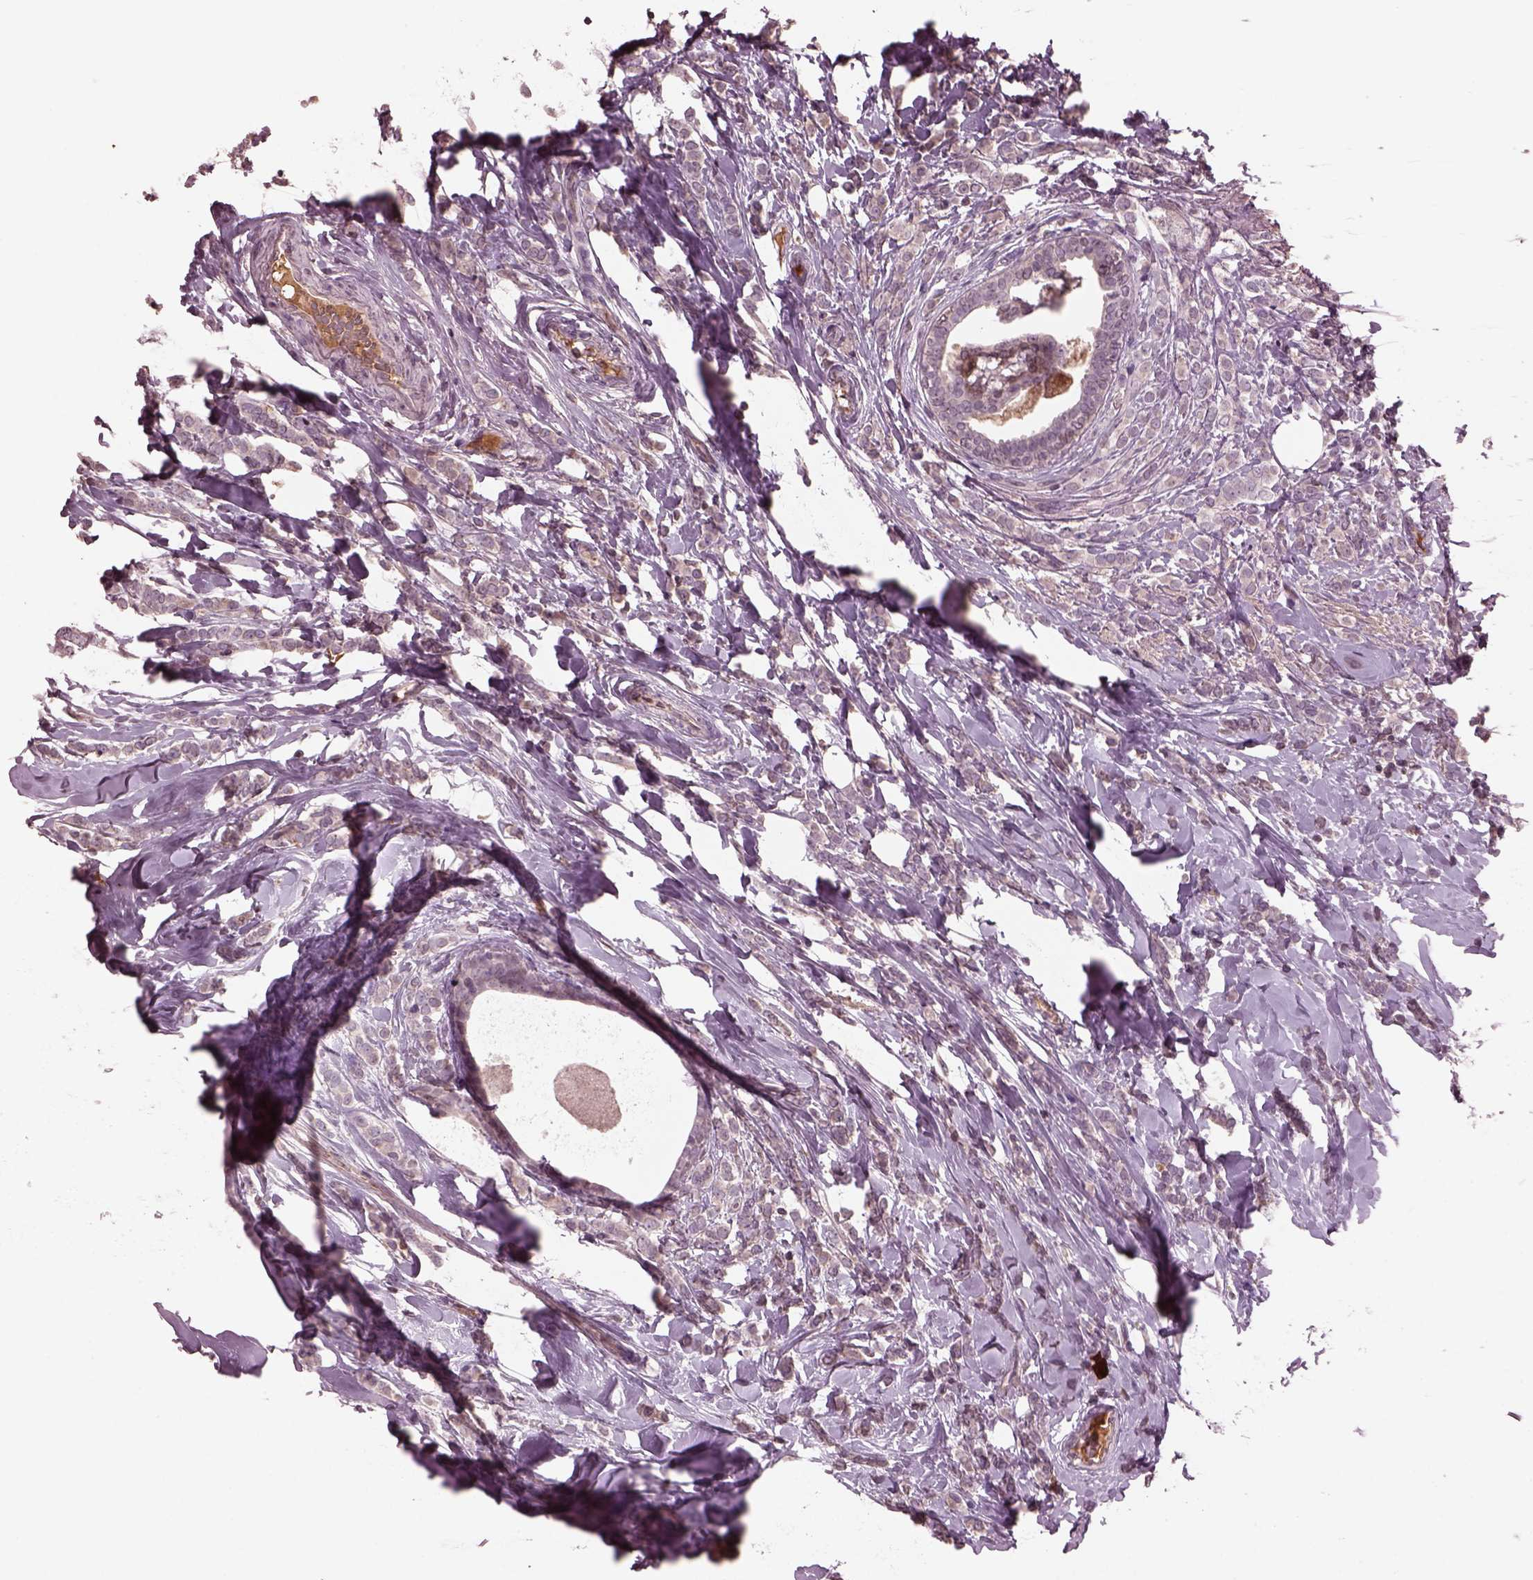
{"staining": {"intensity": "negative", "quantity": "none", "location": "none"}, "tissue": "breast cancer", "cell_type": "Tumor cells", "image_type": "cancer", "snomed": [{"axis": "morphology", "description": "Lobular carcinoma"}, {"axis": "topography", "description": "Breast"}], "caption": "Tumor cells show no significant protein positivity in breast cancer (lobular carcinoma).", "gene": "PTX4", "patient": {"sex": "female", "age": 49}}